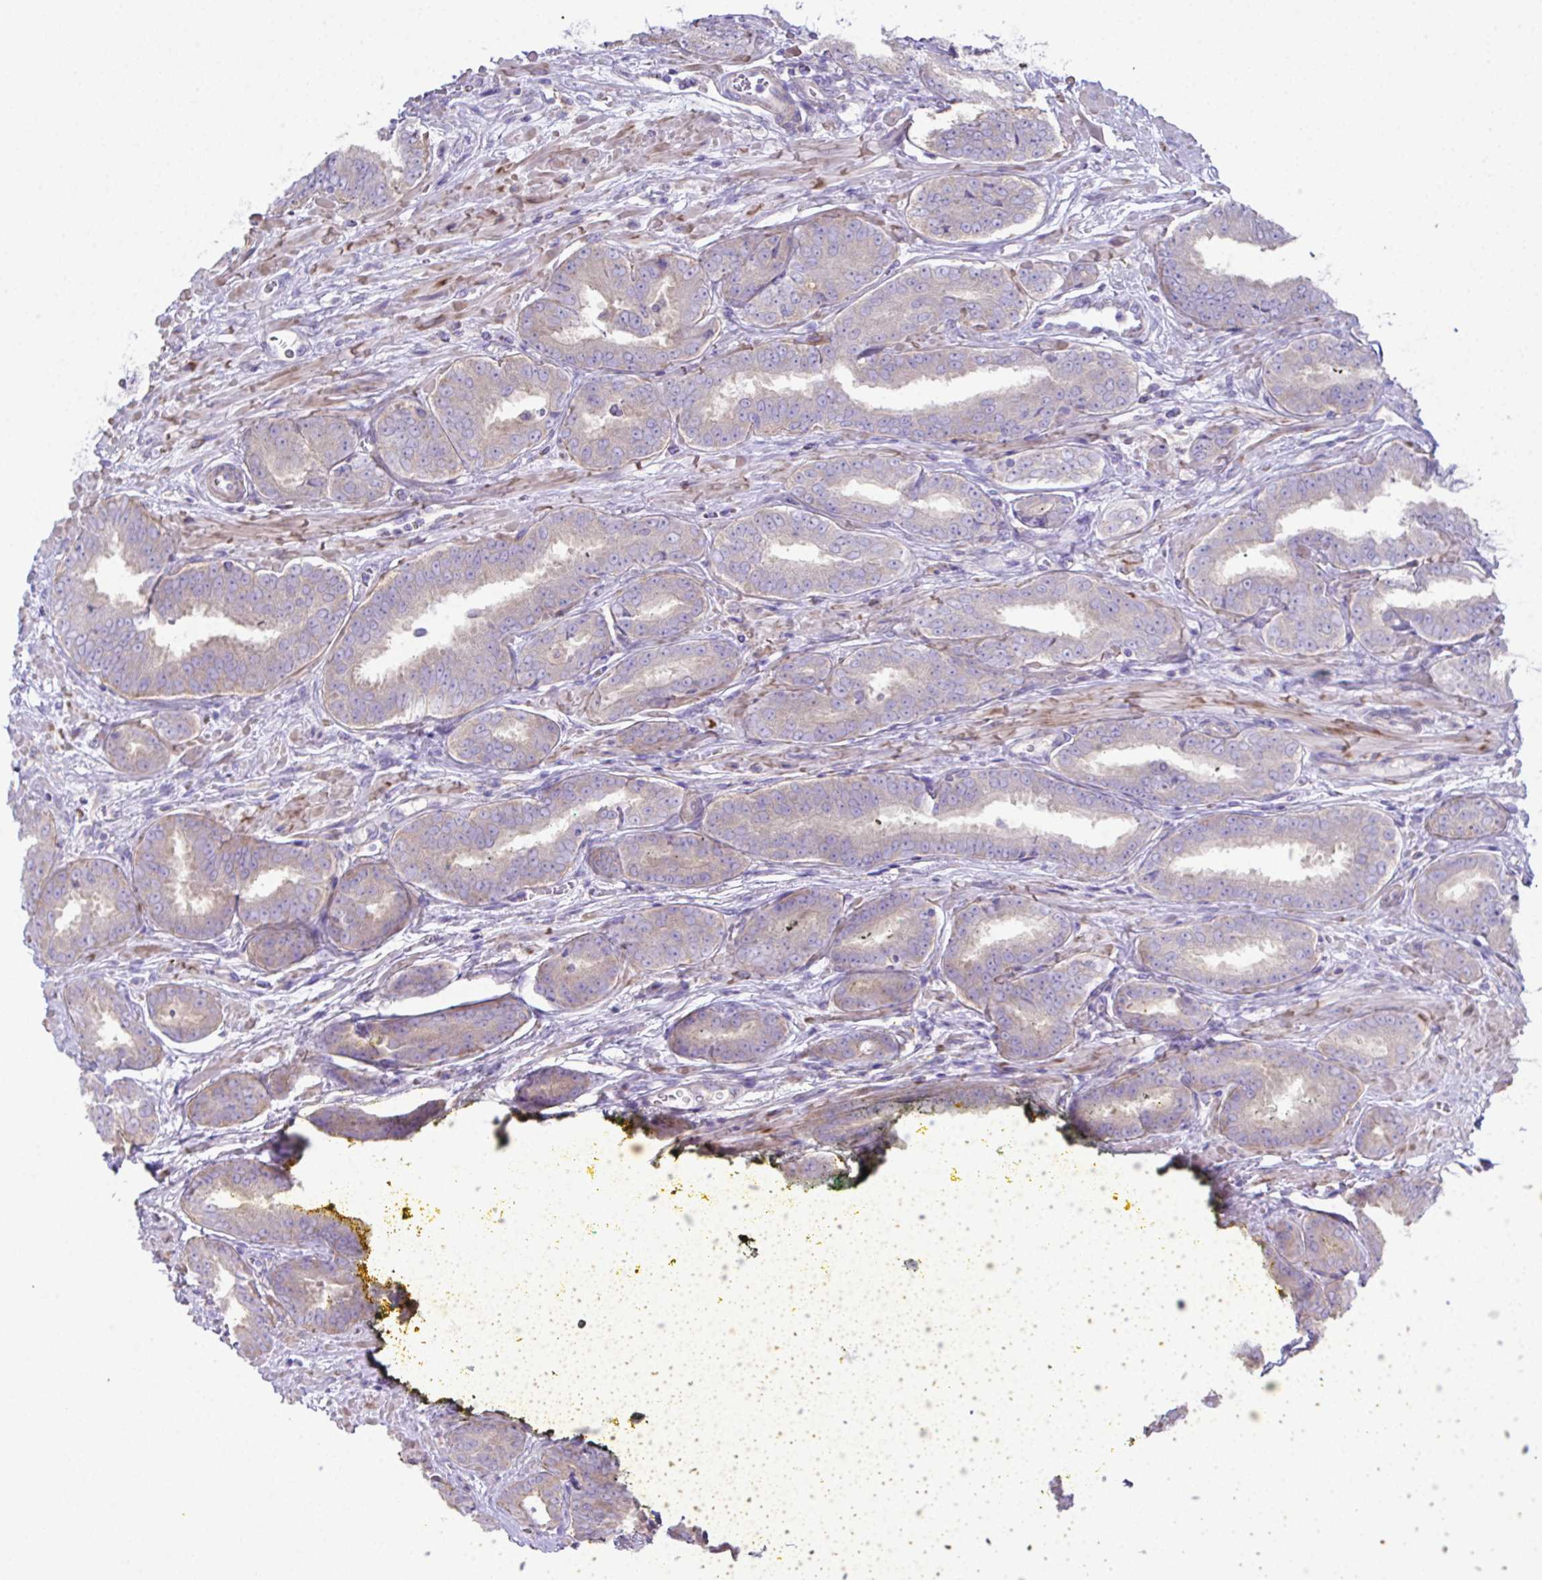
{"staining": {"intensity": "weak", "quantity": "25%-75%", "location": "cytoplasmic/membranous"}, "tissue": "prostate cancer", "cell_type": "Tumor cells", "image_type": "cancer", "snomed": [{"axis": "morphology", "description": "Adenocarcinoma, High grade"}, {"axis": "topography", "description": "Prostate"}], "caption": "Weak cytoplasmic/membranous protein positivity is identified in about 25%-75% of tumor cells in prostate cancer (high-grade adenocarcinoma).", "gene": "OR4P4", "patient": {"sex": "male", "age": 72}}